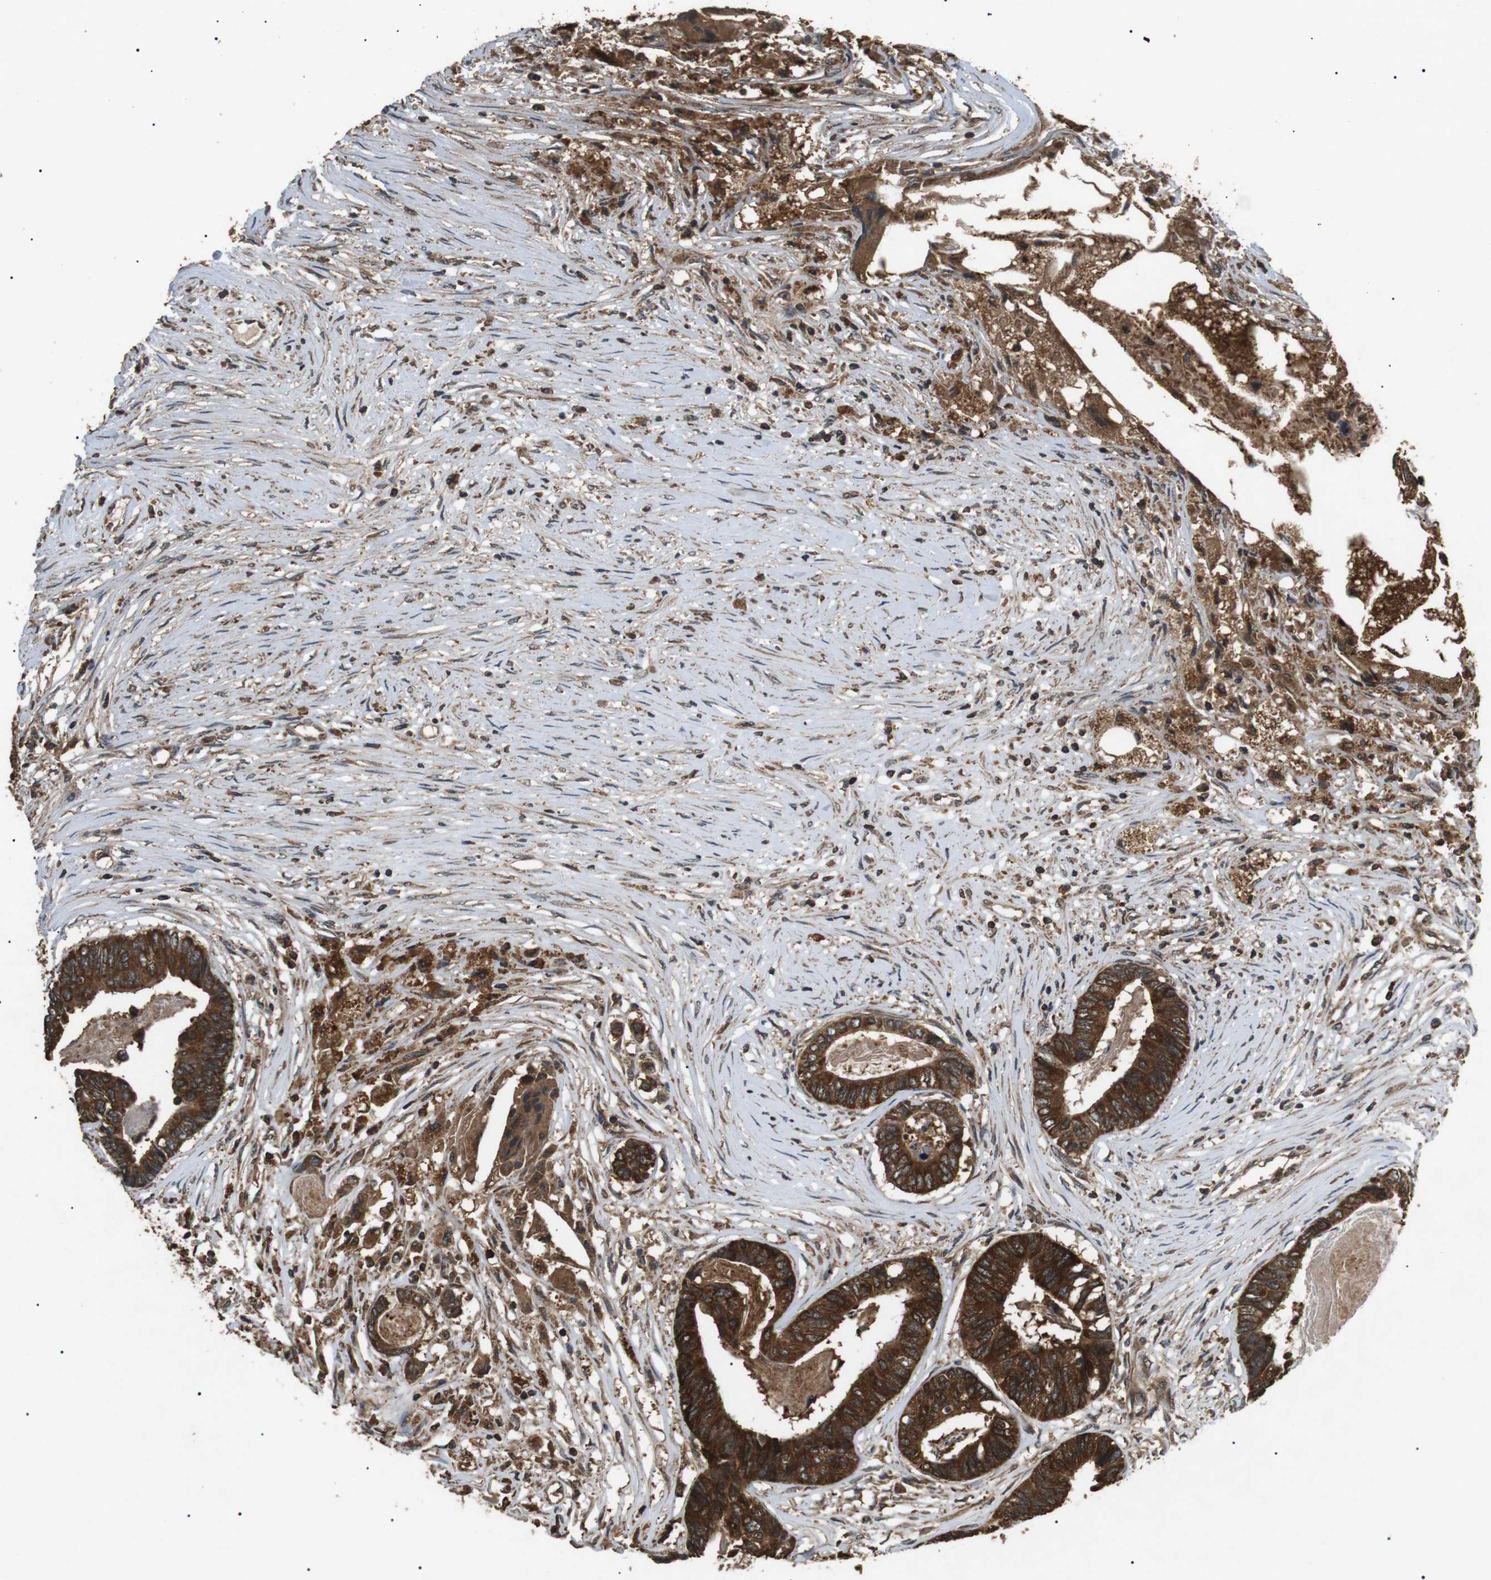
{"staining": {"intensity": "strong", "quantity": ">75%", "location": "cytoplasmic/membranous"}, "tissue": "colorectal cancer", "cell_type": "Tumor cells", "image_type": "cancer", "snomed": [{"axis": "morphology", "description": "Adenocarcinoma, NOS"}, {"axis": "topography", "description": "Rectum"}], "caption": "Strong cytoplasmic/membranous positivity is appreciated in approximately >75% of tumor cells in adenocarcinoma (colorectal).", "gene": "TBC1D15", "patient": {"sex": "male", "age": 63}}